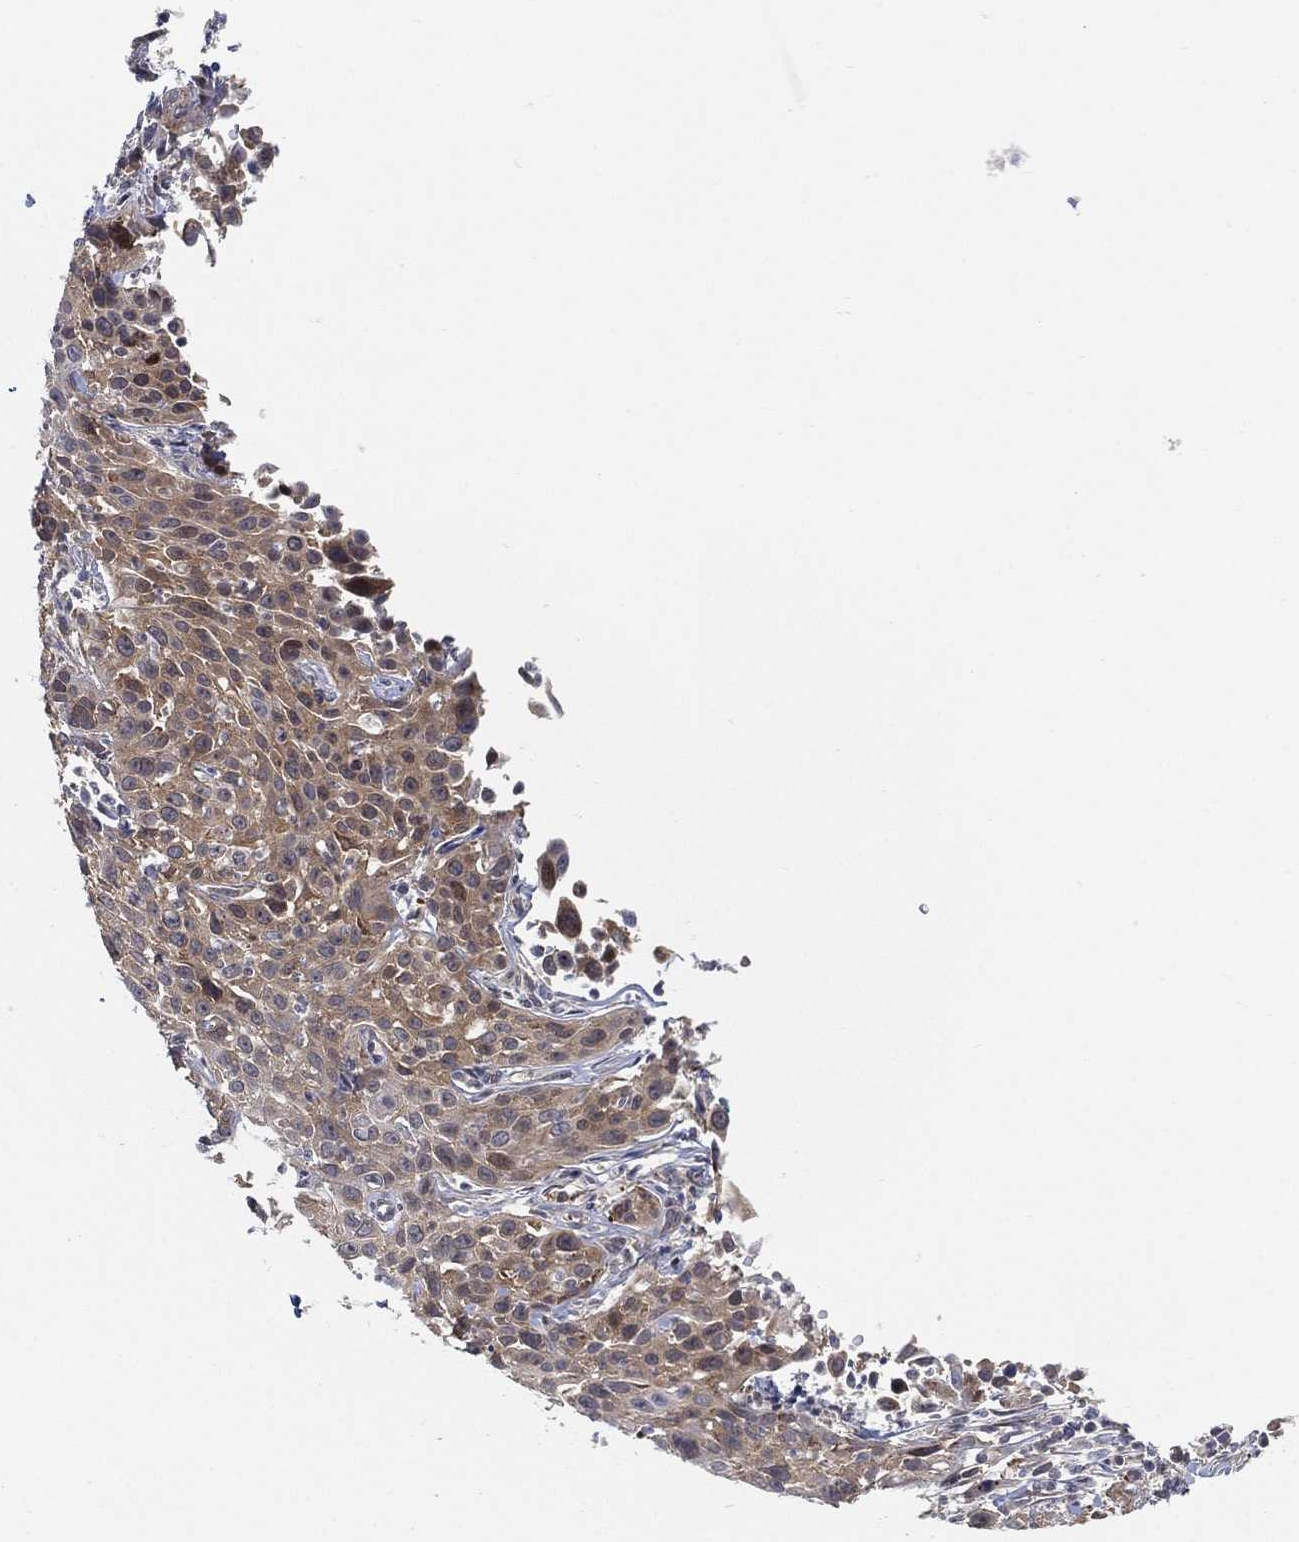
{"staining": {"intensity": "weak", "quantity": ">75%", "location": "cytoplasmic/membranous"}, "tissue": "cervical cancer", "cell_type": "Tumor cells", "image_type": "cancer", "snomed": [{"axis": "morphology", "description": "Squamous cell carcinoma, NOS"}, {"axis": "topography", "description": "Cervix"}], "caption": "An image showing weak cytoplasmic/membranous positivity in approximately >75% of tumor cells in cervical squamous cell carcinoma, as visualized by brown immunohistochemical staining.", "gene": "TMTC4", "patient": {"sex": "female", "age": 26}}